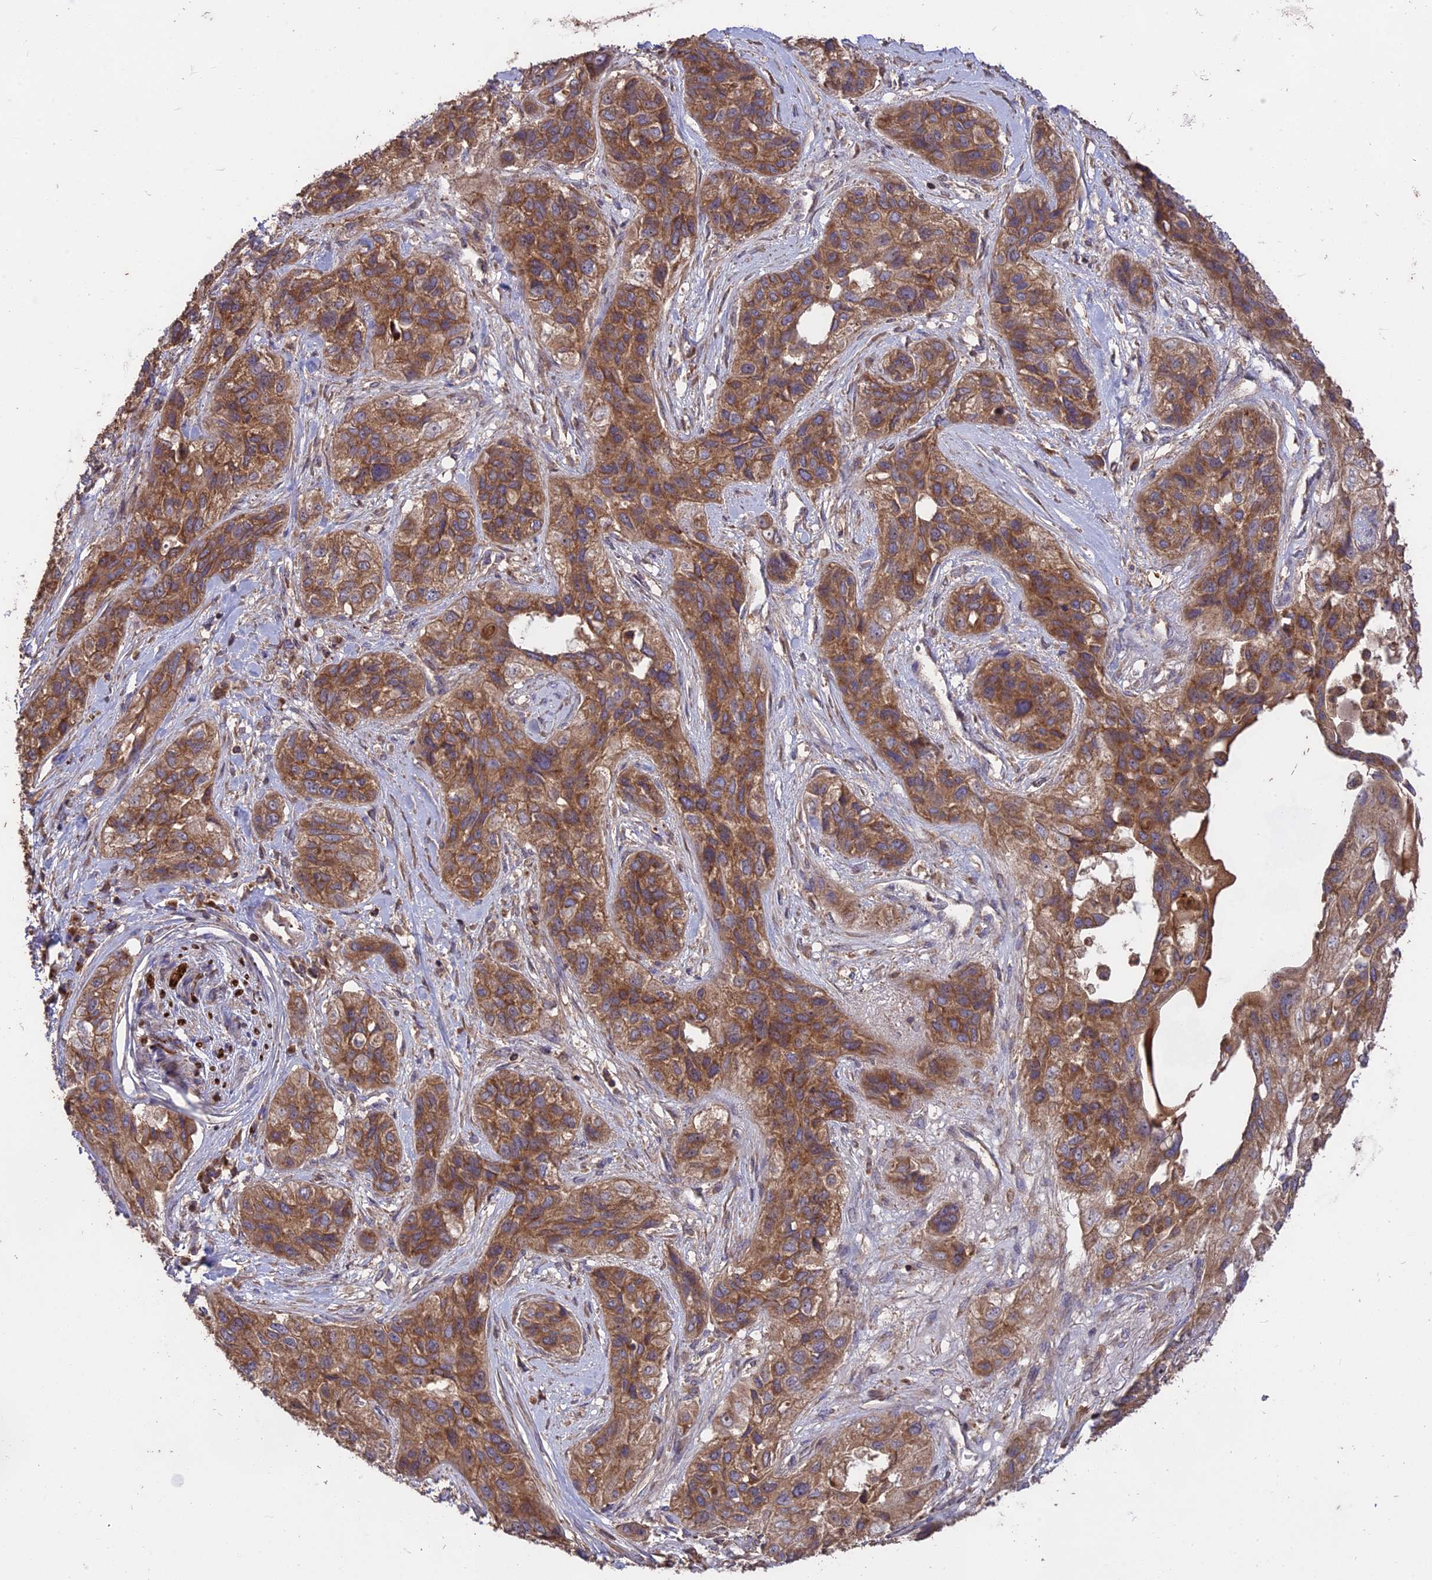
{"staining": {"intensity": "moderate", "quantity": ">75%", "location": "cytoplasmic/membranous"}, "tissue": "lung cancer", "cell_type": "Tumor cells", "image_type": "cancer", "snomed": [{"axis": "morphology", "description": "Squamous cell carcinoma, NOS"}, {"axis": "topography", "description": "Lung"}], "caption": "The histopathology image exhibits immunohistochemical staining of lung cancer. There is moderate cytoplasmic/membranous positivity is appreciated in about >75% of tumor cells.", "gene": "NUDT8", "patient": {"sex": "female", "age": 70}}